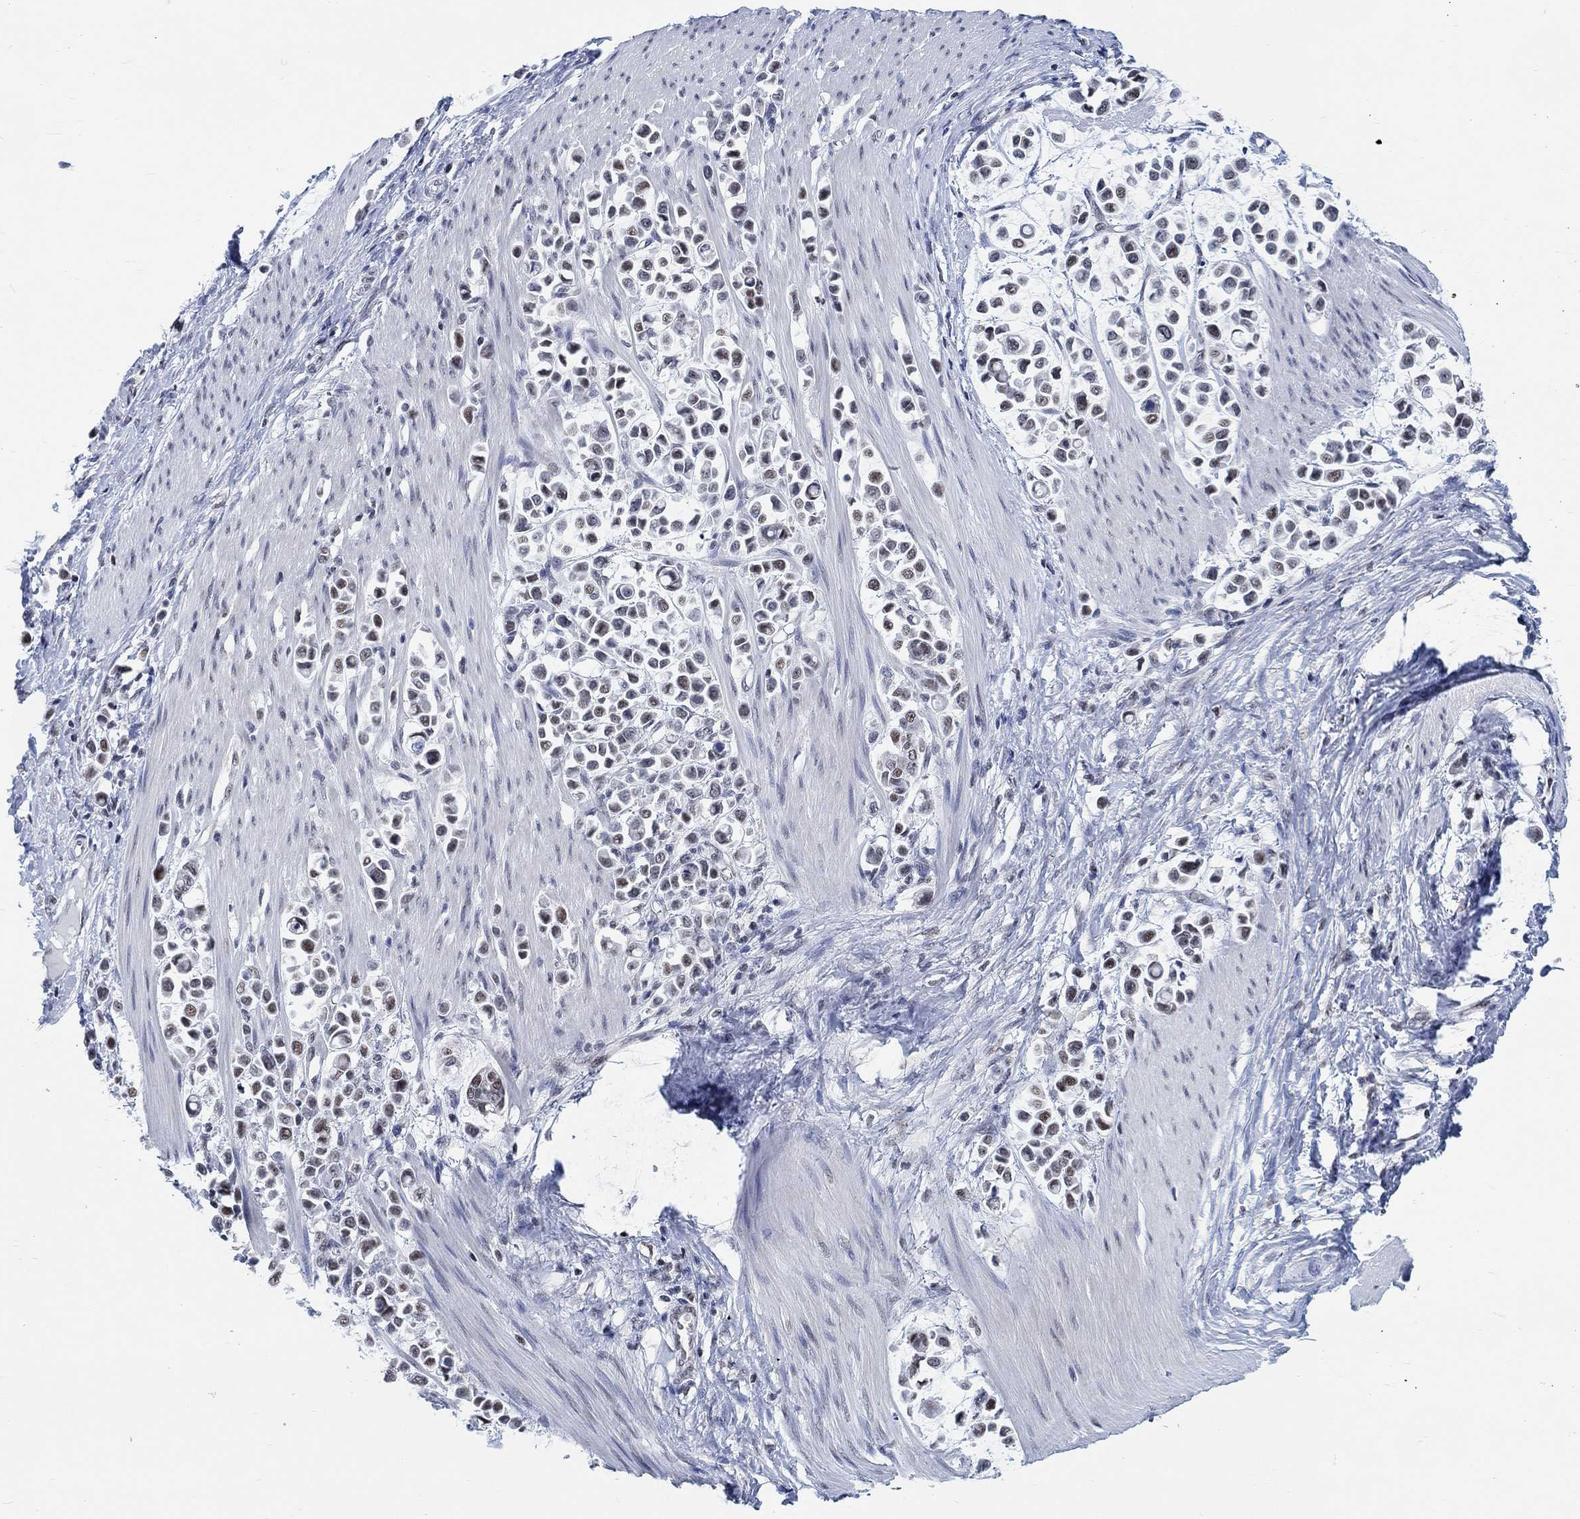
{"staining": {"intensity": "negative", "quantity": "none", "location": "none"}, "tissue": "stomach cancer", "cell_type": "Tumor cells", "image_type": "cancer", "snomed": [{"axis": "morphology", "description": "Adenocarcinoma, NOS"}, {"axis": "topography", "description": "Stomach"}], "caption": "There is no significant positivity in tumor cells of adenocarcinoma (stomach). The staining was performed using DAB to visualize the protein expression in brown, while the nuclei were stained in blue with hematoxylin (Magnification: 20x).", "gene": "KCNH8", "patient": {"sex": "male", "age": 82}}